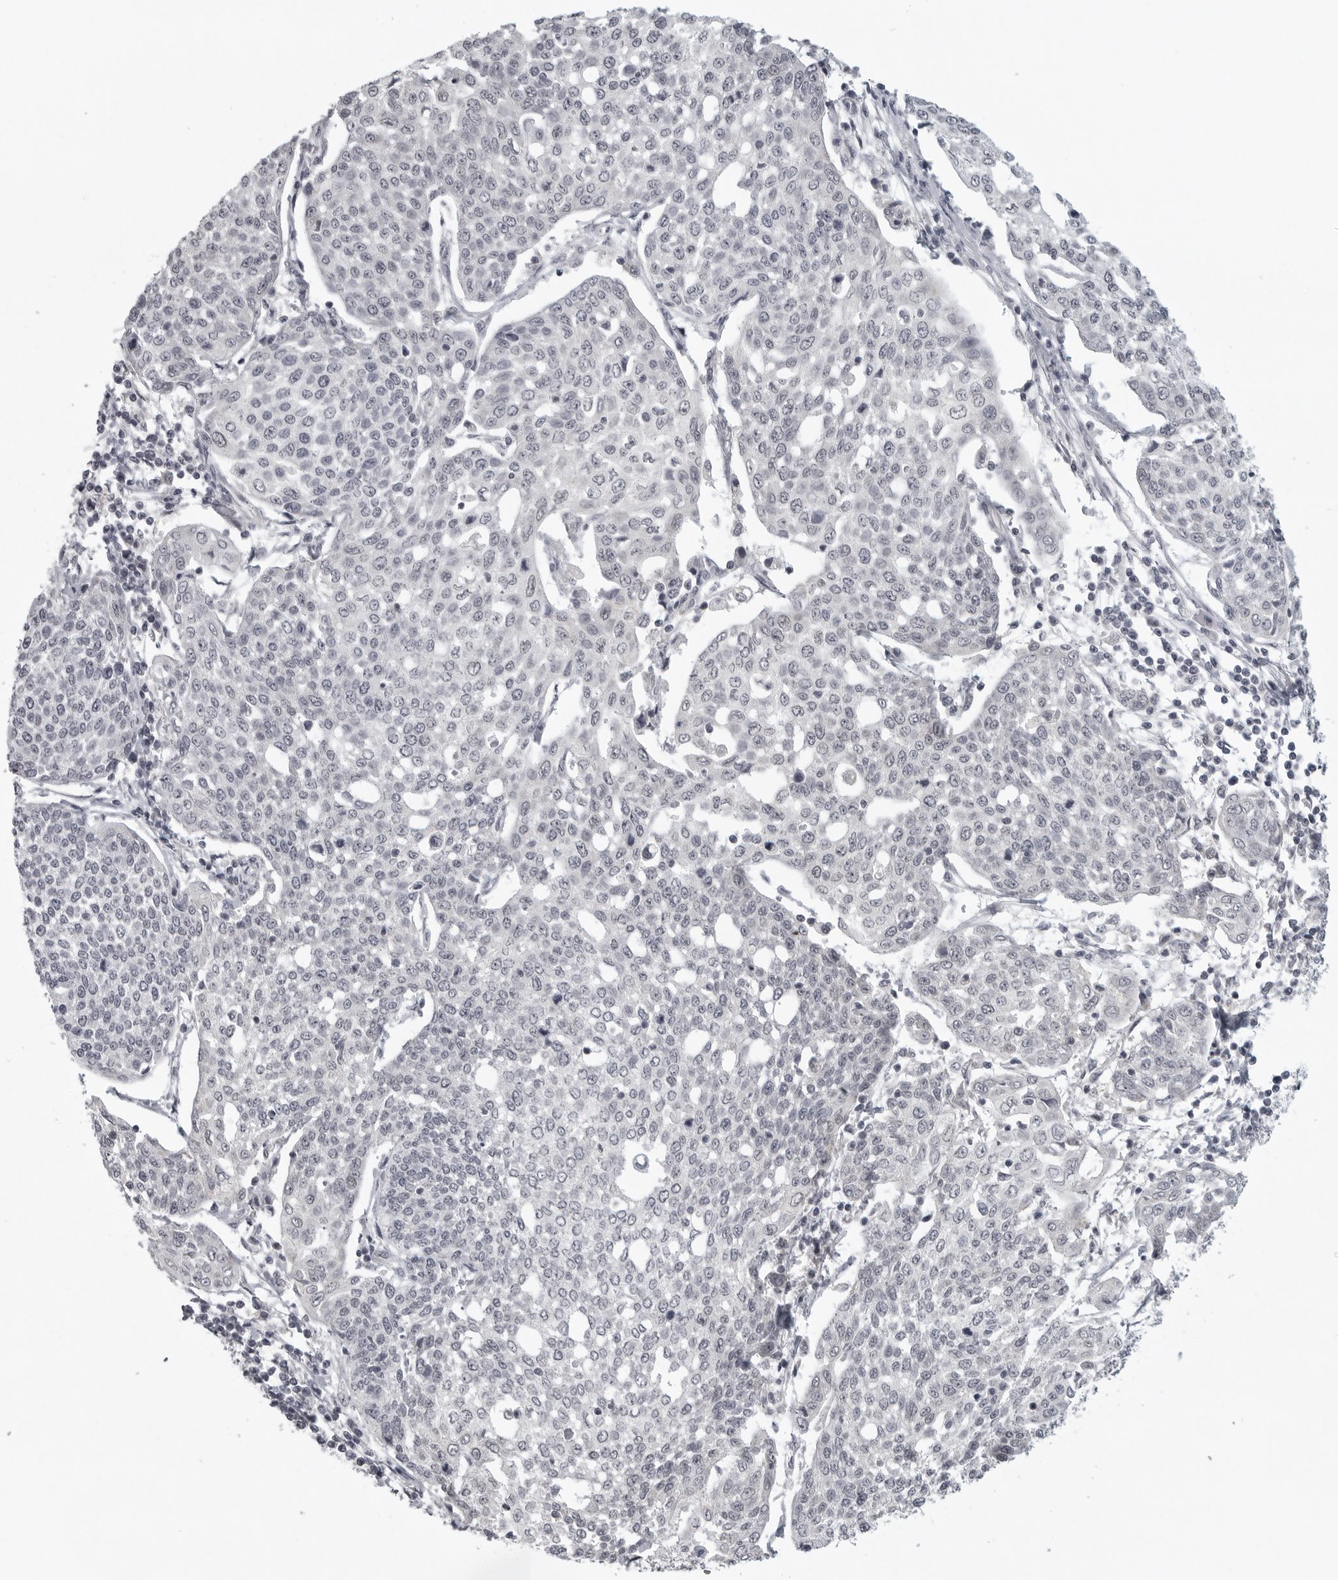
{"staining": {"intensity": "negative", "quantity": "none", "location": "none"}, "tissue": "cervical cancer", "cell_type": "Tumor cells", "image_type": "cancer", "snomed": [{"axis": "morphology", "description": "Squamous cell carcinoma, NOS"}, {"axis": "topography", "description": "Cervix"}], "caption": "Protein analysis of cervical cancer demonstrates no significant positivity in tumor cells.", "gene": "TUT4", "patient": {"sex": "female", "age": 34}}